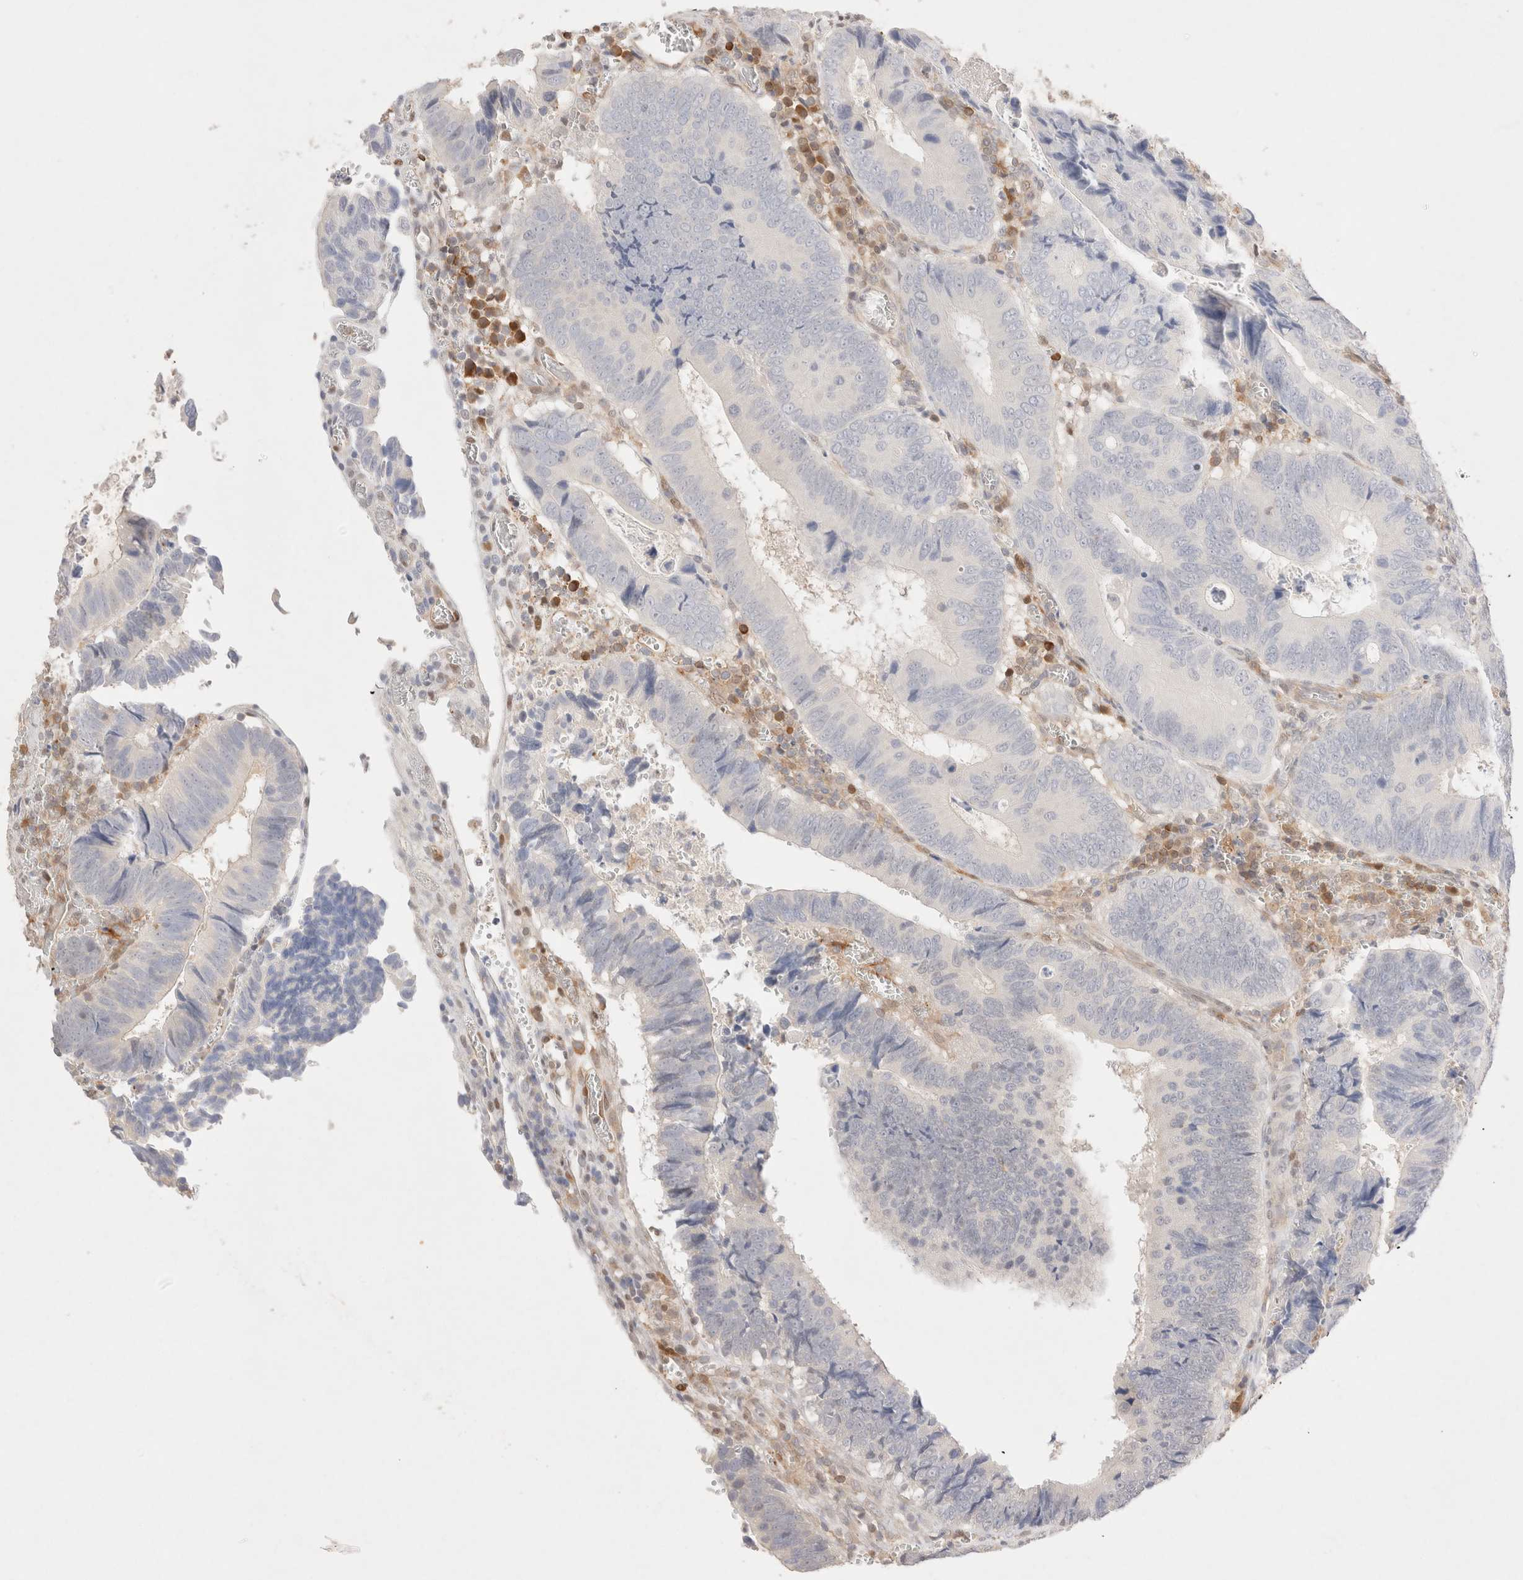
{"staining": {"intensity": "negative", "quantity": "none", "location": "none"}, "tissue": "colorectal cancer", "cell_type": "Tumor cells", "image_type": "cancer", "snomed": [{"axis": "morphology", "description": "Inflammation, NOS"}, {"axis": "morphology", "description": "Adenocarcinoma, NOS"}, {"axis": "topography", "description": "Colon"}], "caption": "High power microscopy histopathology image of an immunohistochemistry (IHC) photomicrograph of colorectal cancer (adenocarcinoma), revealing no significant staining in tumor cells.", "gene": "STARD10", "patient": {"sex": "male", "age": 72}}